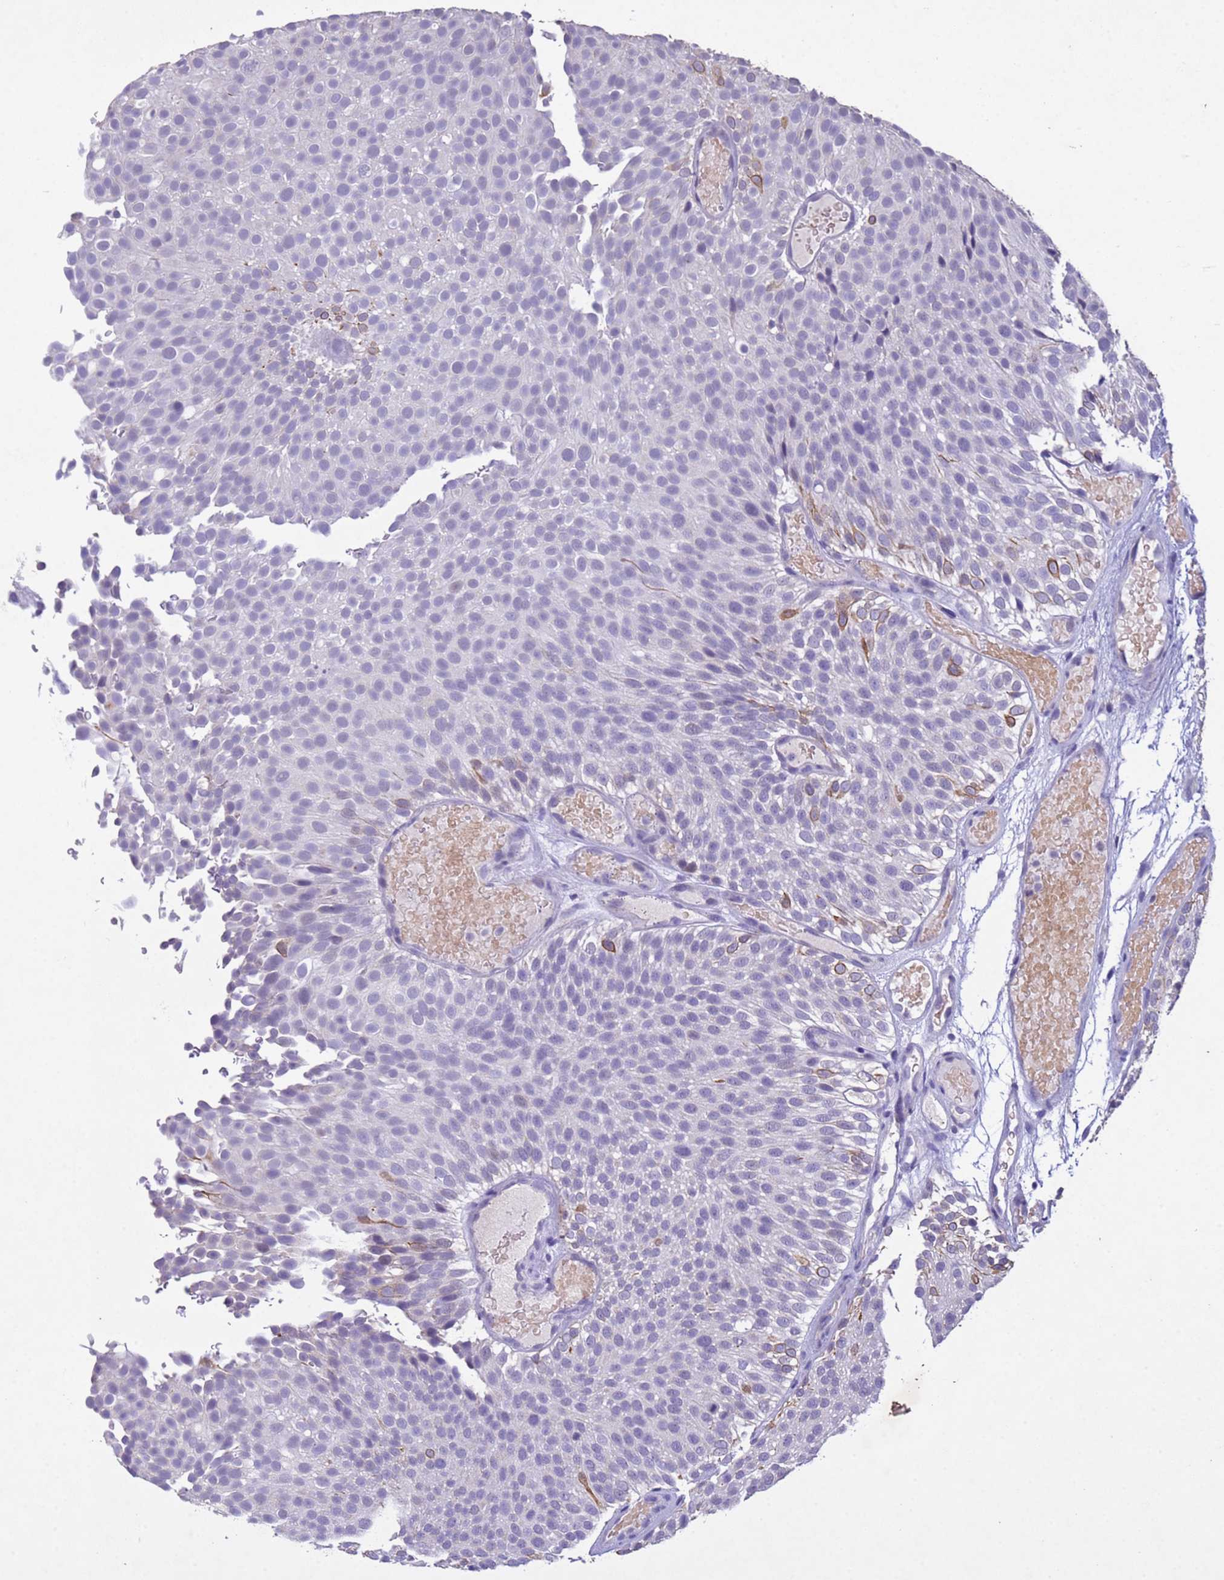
{"staining": {"intensity": "moderate", "quantity": "<25%", "location": "cytoplasmic/membranous"}, "tissue": "urothelial cancer", "cell_type": "Tumor cells", "image_type": "cancer", "snomed": [{"axis": "morphology", "description": "Urothelial carcinoma, Low grade"}, {"axis": "topography", "description": "Urinary bladder"}], "caption": "Brown immunohistochemical staining in human low-grade urothelial carcinoma displays moderate cytoplasmic/membranous staining in approximately <25% of tumor cells.", "gene": "NLRP11", "patient": {"sex": "male", "age": 78}}